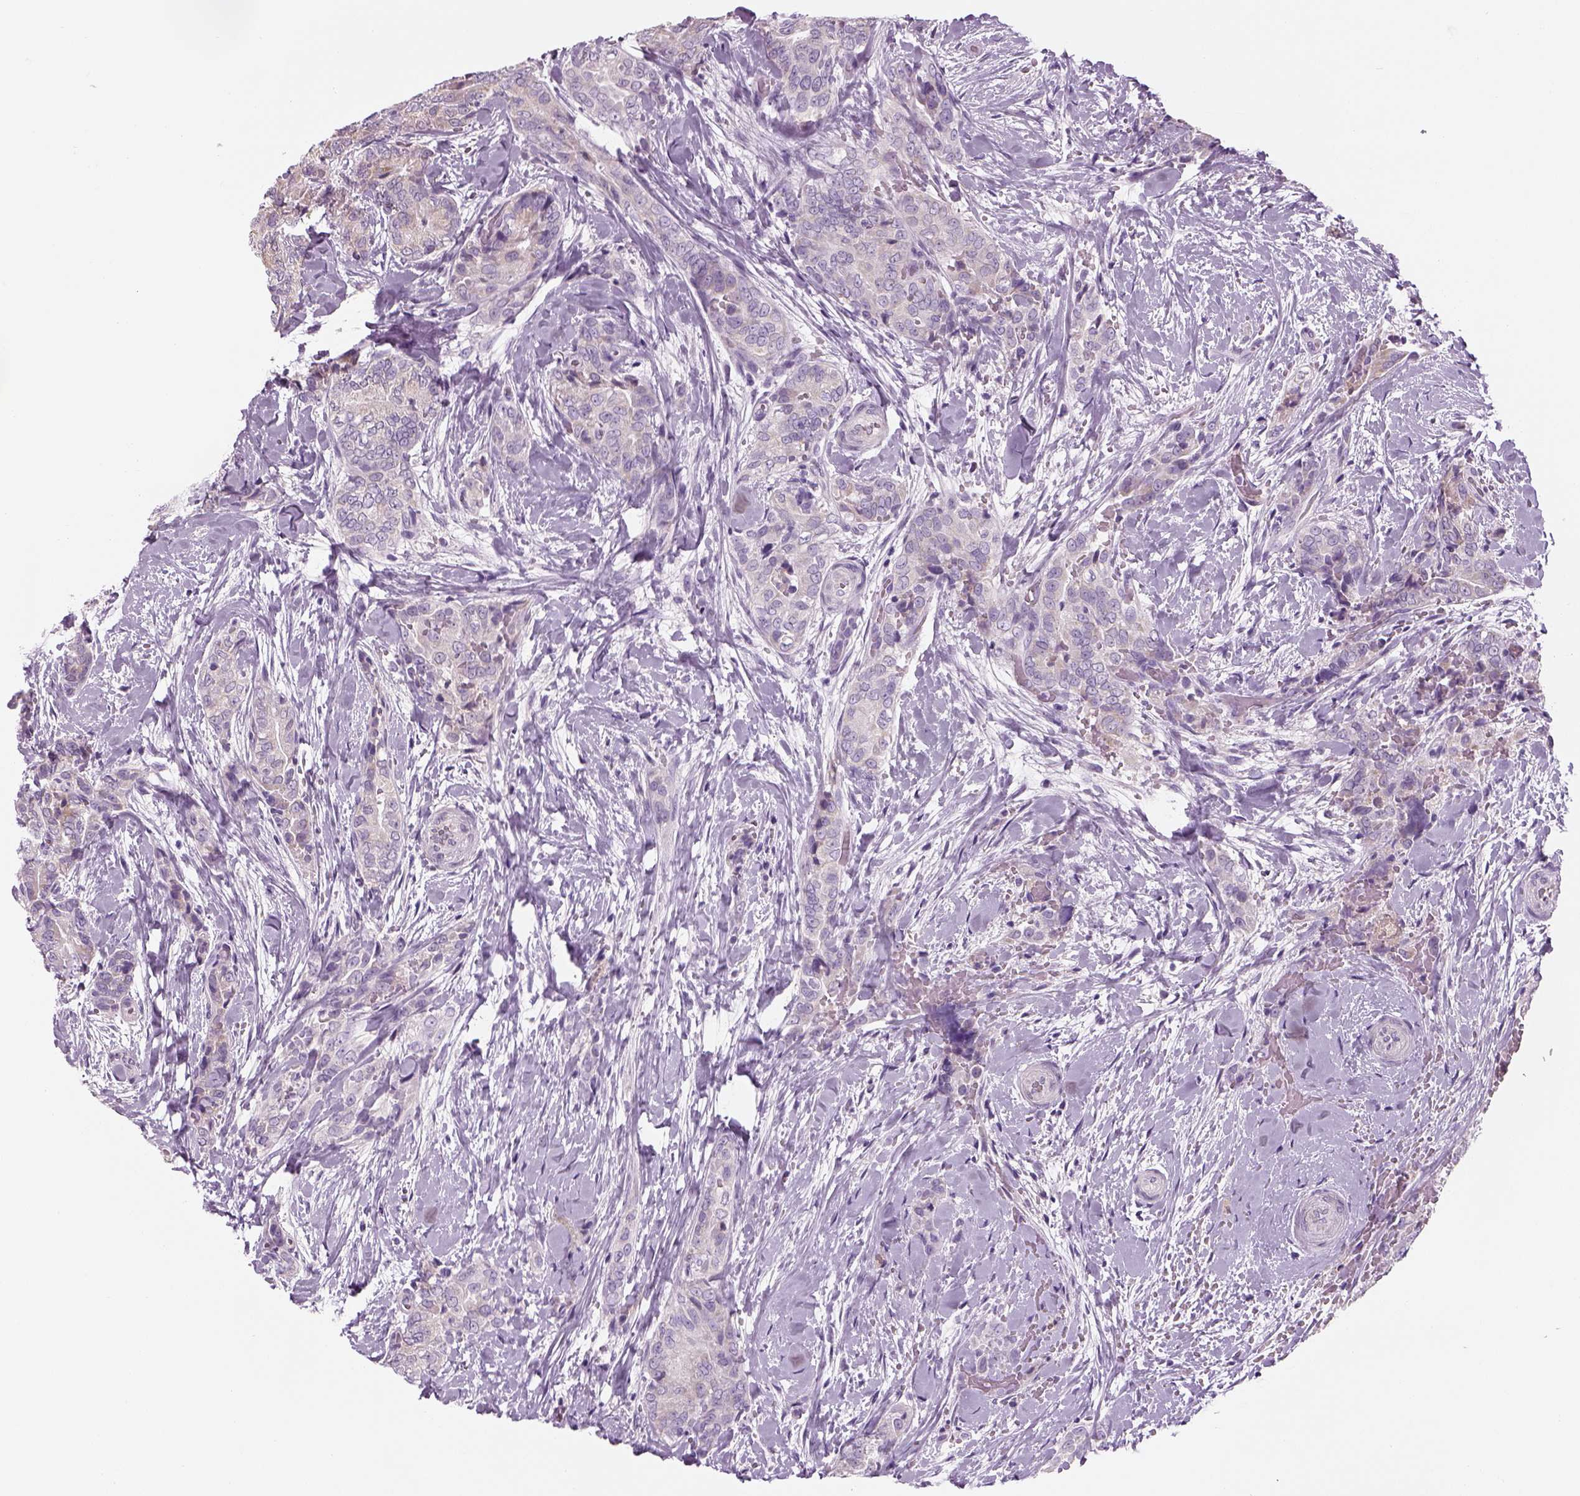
{"staining": {"intensity": "negative", "quantity": "none", "location": "none"}, "tissue": "thyroid cancer", "cell_type": "Tumor cells", "image_type": "cancer", "snomed": [{"axis": "morphology", "description": "Papillary adenocarcinoma, NOS"}, {"axis": "topography", "description": "Thyroid gland"}], "caption": "High power microscopy photomicrograph of an immunohistochemistry image of thyroid cancer (papillary adenocarcinoma), revealing no significant positivity in tumor cells. (Stains: DAB (3,3'-diaminobenzidine) IHC with hematoxylin counter stain, Microscopy: brightfield microscopy at high magnification).", "gene": "KCNMB4", "patient": {"sex": "male", "age": 61}}